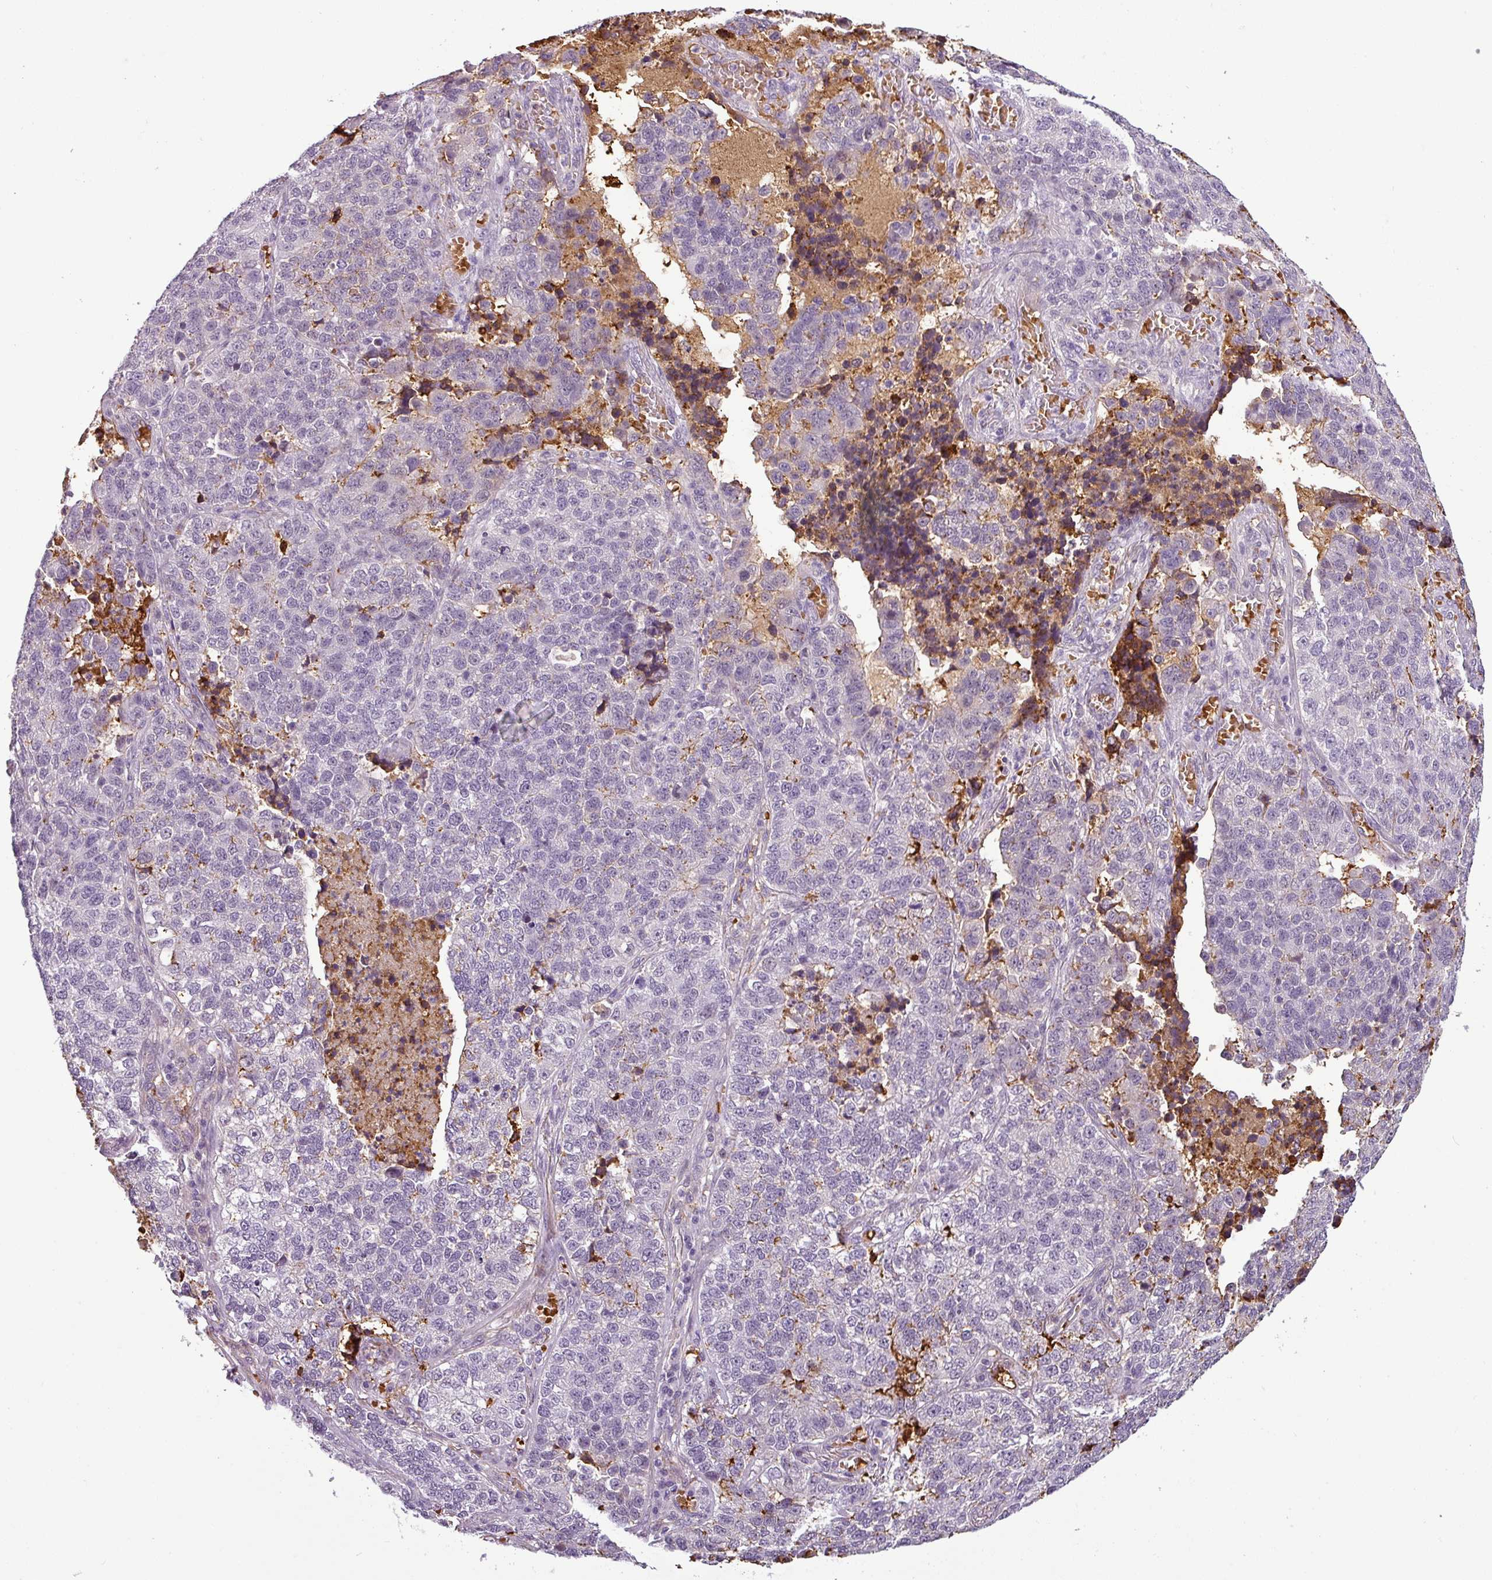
{"staining": {"intensity": "negative", "quantity": "none", "location": "none"}, "tissue": "lung cancer", "cell_type": "Tumor cells", "image_type": "cancer", "snomed": [{"axis": "morphology", "description": "Adenocarcinoma, NOS"}, {"axis": "topography", "description": "Lung"}], "caption": "Tumor cells show no significant staining in lung cancer.", "gene": "APOC1", "patient": {"sex": "male", "age": 49}}